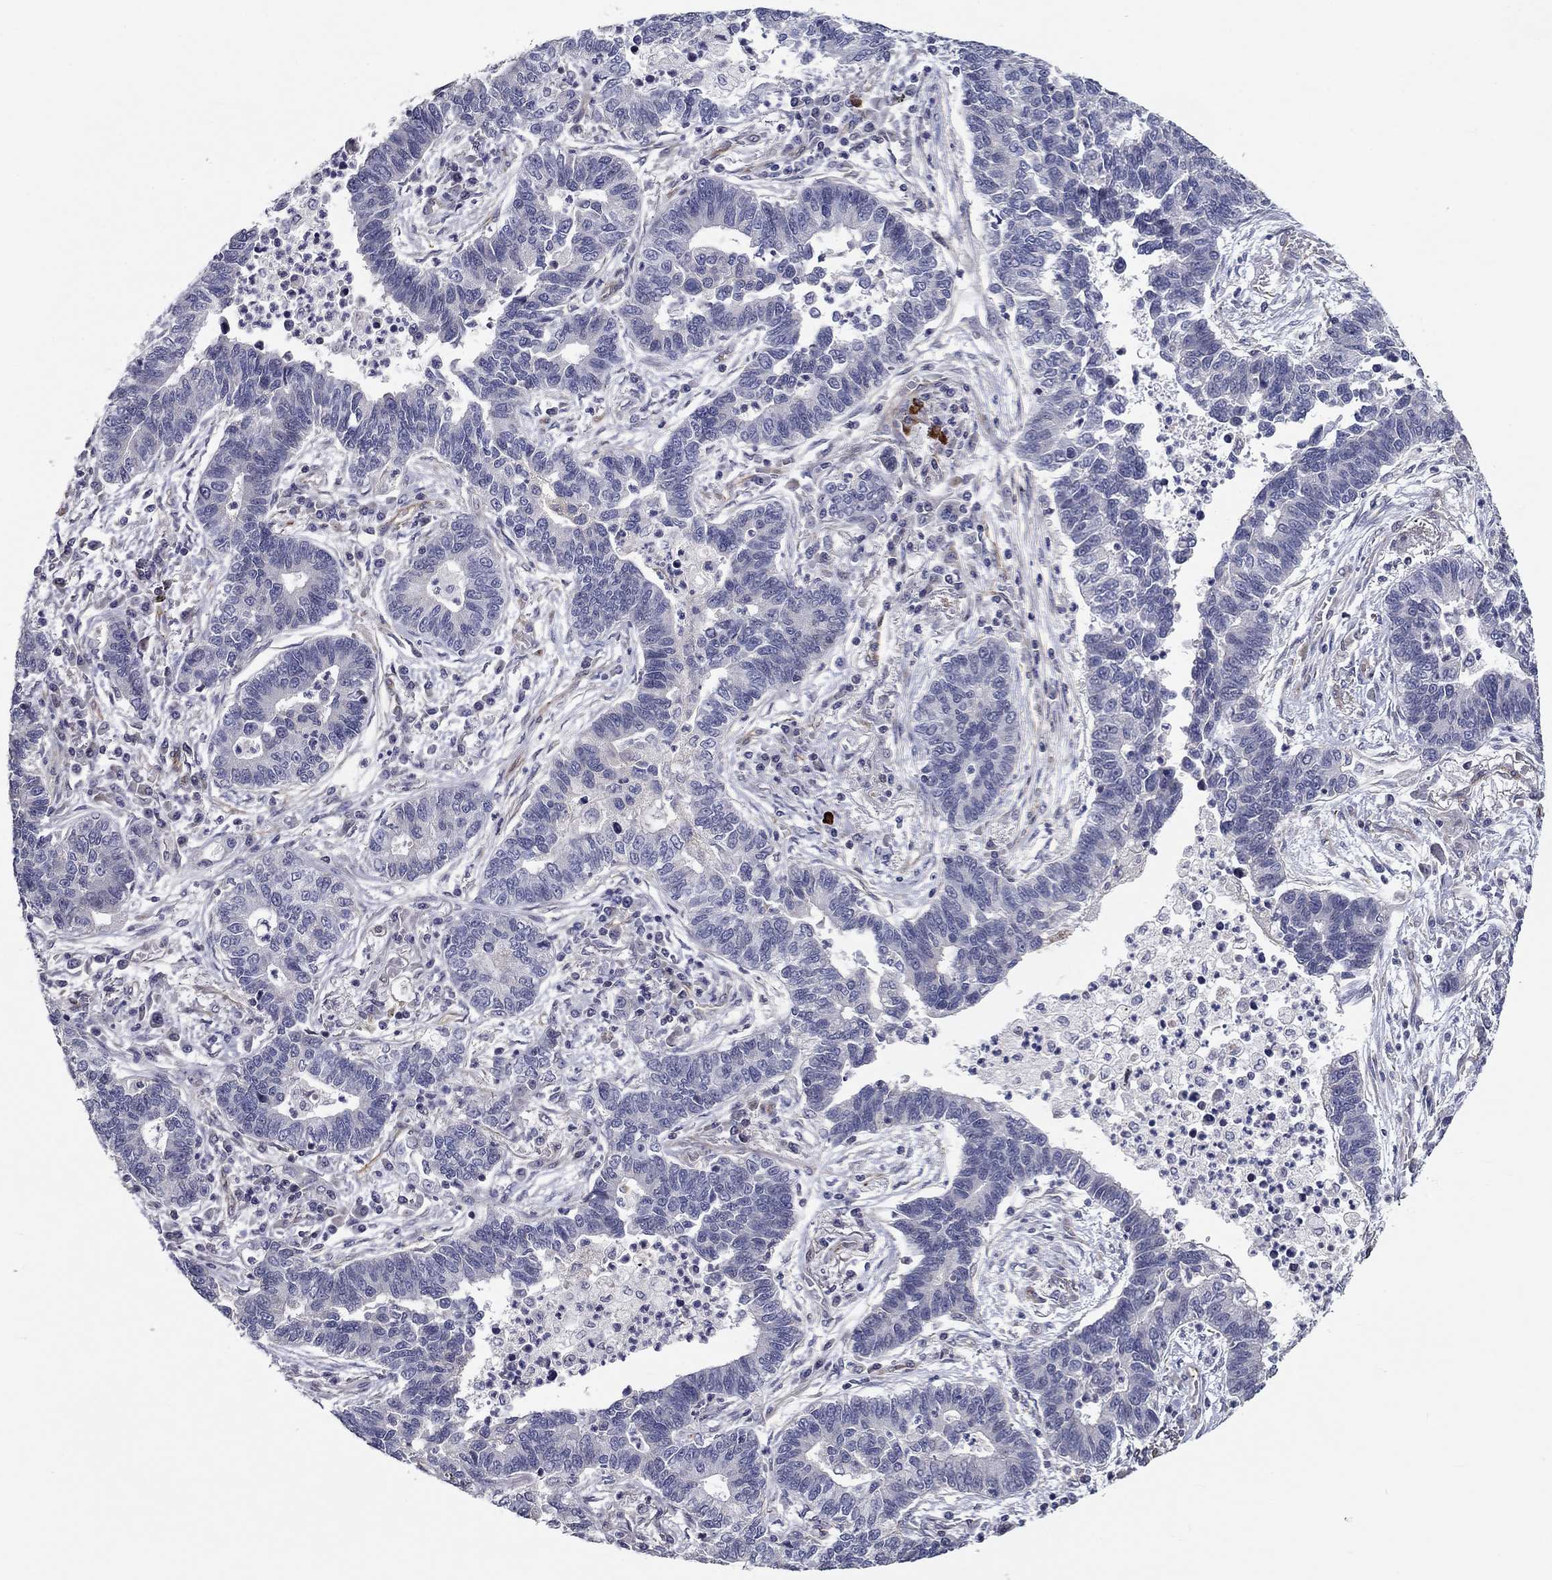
{"staining": {"intensity": "negative", "quantity": "none", "location": "none"}, "tissue": "lung cancer", "cell_type": "Tumor cells", "image_type": "cancer", "snomed": [{"axis": "morphology", "description": "Adenocarcinoma, NOS"}, {"axis": "topography", "description": "Lung"}], "caption": "This is a histopathology image of IHC staining of lung cancer, which shows no positivity in tumor cells.", "gene": "SYNC", "patient": {"sex": "female", "age": 57}}